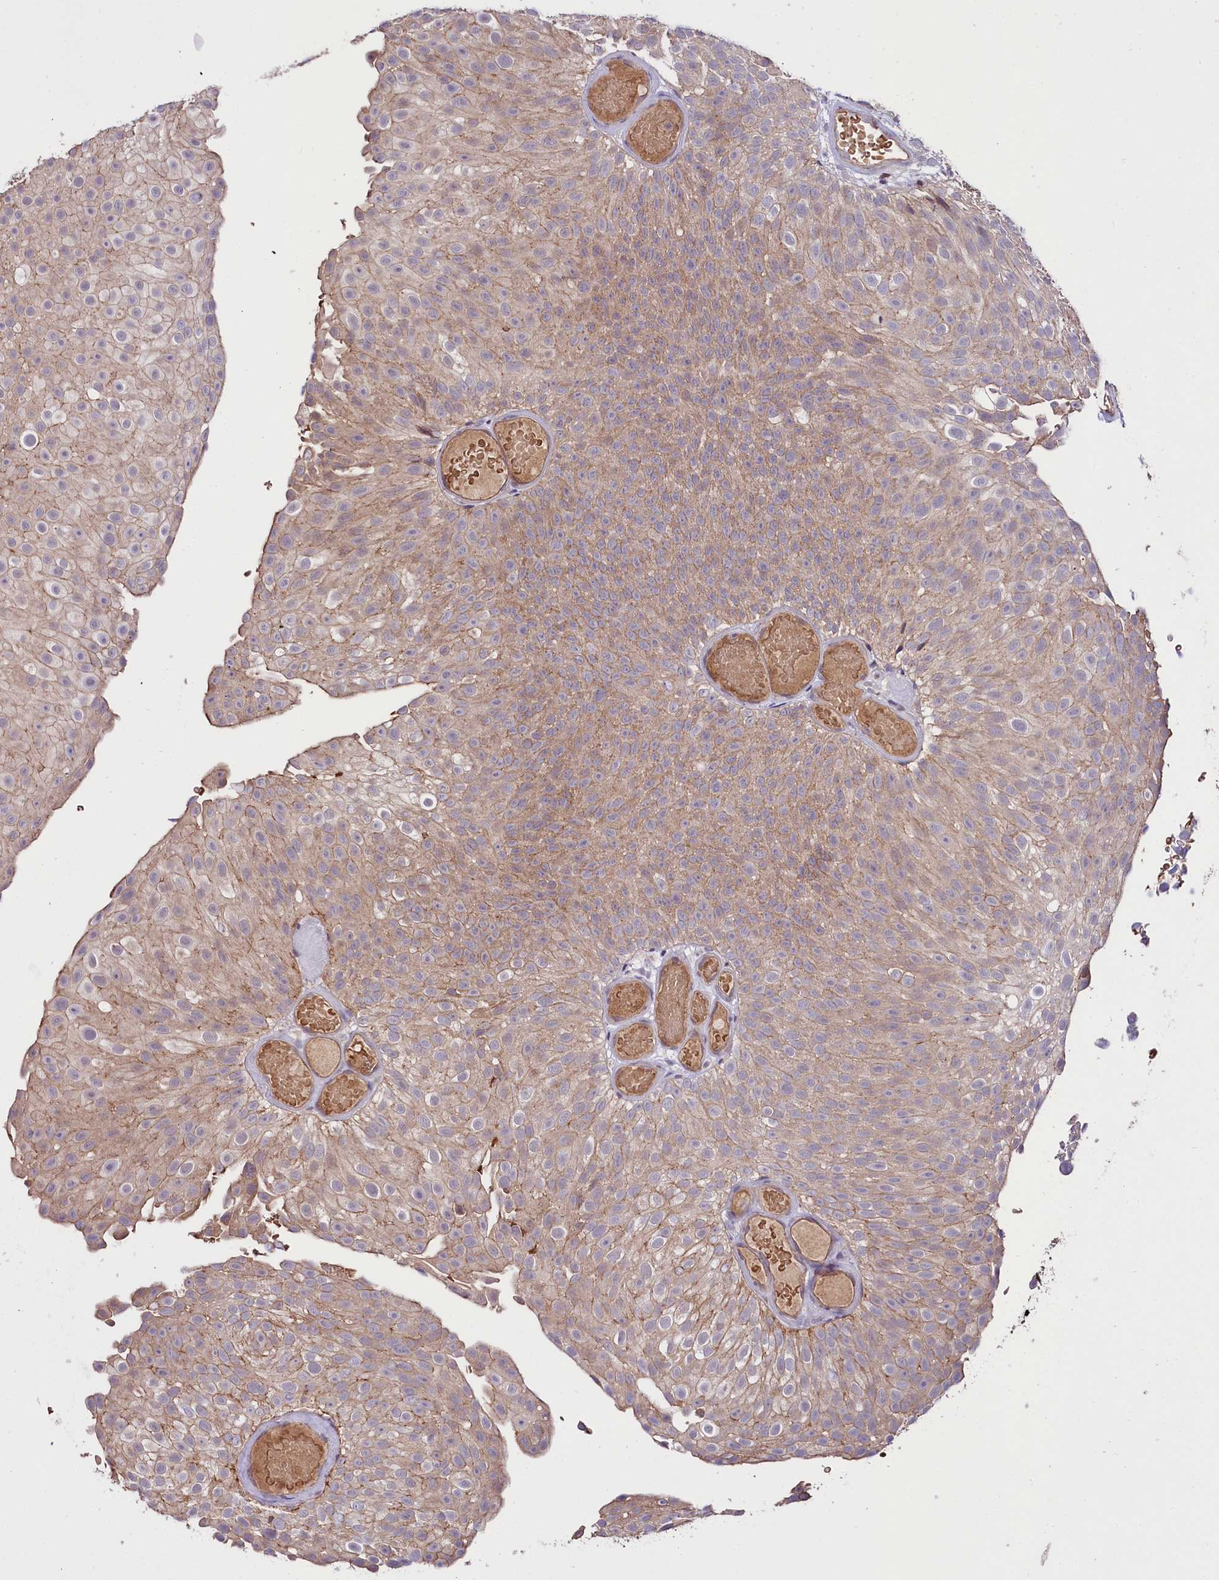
{"staining": {"intensity": "moderate", "quantity": ">75%", "location": "cytoplasmic/membranous"}, "tissue": "urothelial cancer", "cell_type": "Tumor cells", "image_type": "cancer", "snomed": [{"axis": "morphology", "description": "Urothelial carcinoma, Low grade"}, {"axis": "topography", "description": "Urinary bladder"}], "caption": "IHC staining of urothelial cancer, which exhibits medium levels of moderate cytoplasmic/membranous staining in approximately >75% of tumor cells indicating moderate cytoplasmic/membranous protein expression. The staining was performed using DAB (3,3'-diaminobenzidine) (brown) for protein detection and nuclei were counterstained in hematoxylin (blue).", "gene": "TAFAZZIN", "patient": {"sex": "male", "age": 78}}